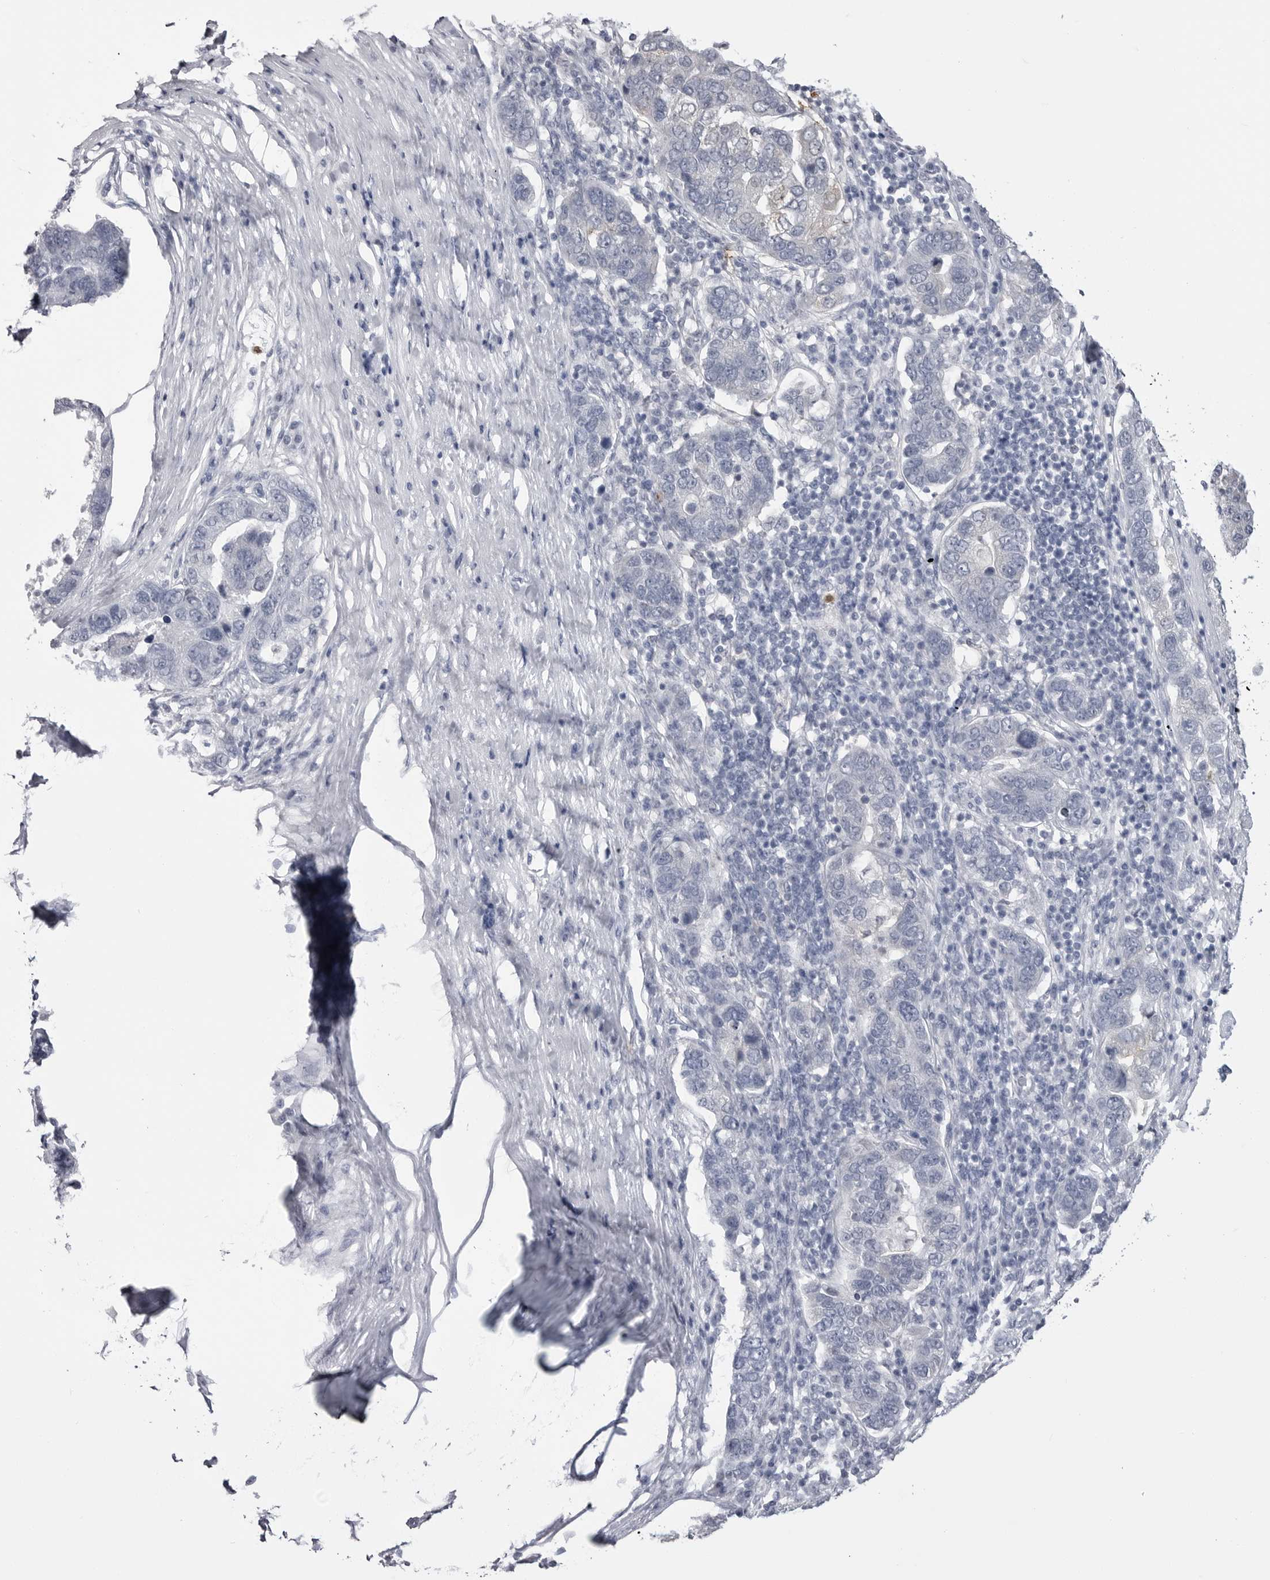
{"staining": {"intensity": "negative", "quantity": "none", "location": "none"}, "tissue": "pancreatic cancer", "cell_type": "Tumor cells", "image_type": "cancer", "snomed": [{"axis": "morphology", "description": "Adenocarcinoma, NOS"}, {"axis": "topography", "description": "Pancreas"}], "caption": "An IHC micrograph of adenocarcinoma (pancreatic) is shown. There is no staining in tumor cells of adenocarcinoma (pancreatic).", "gene": "STAP2", "patient": {"sex": "female", "age": 61}}